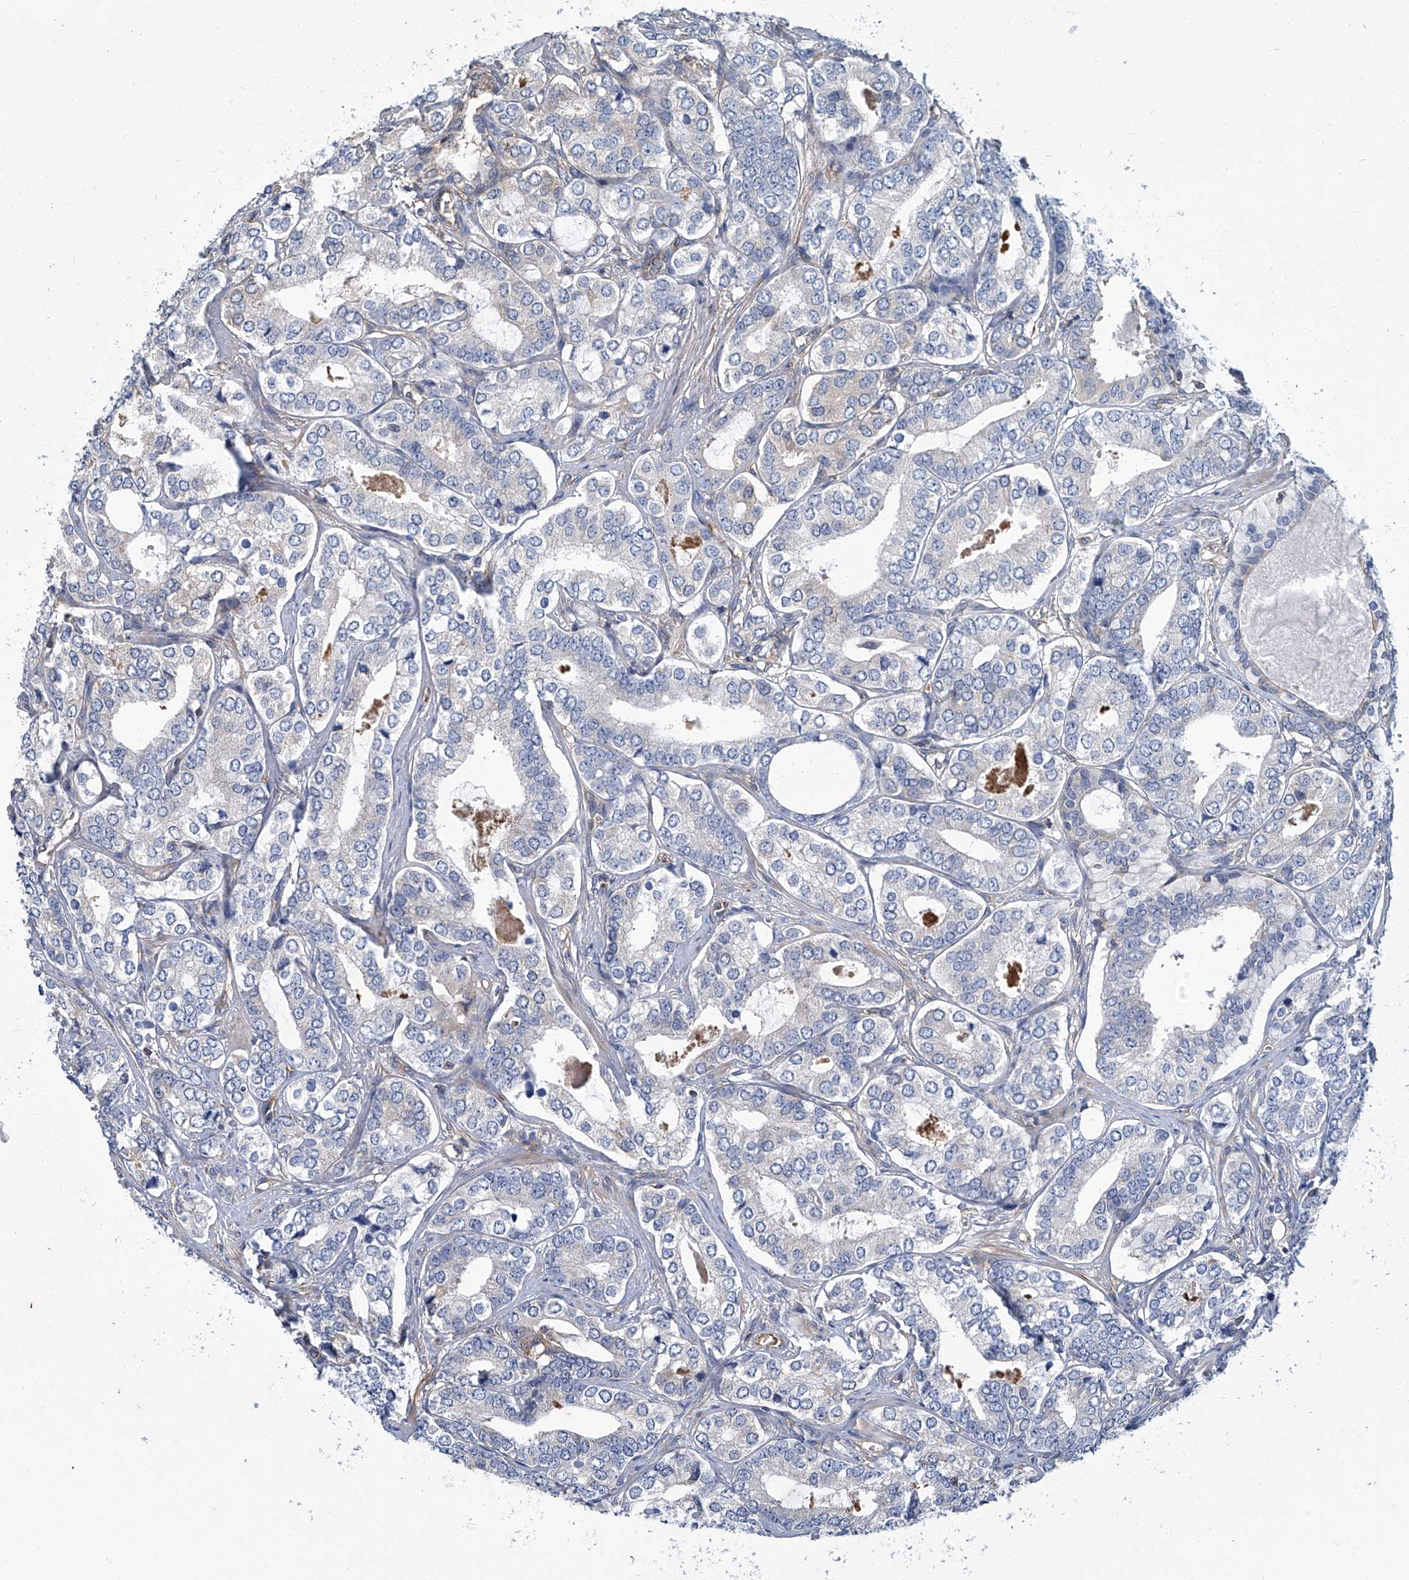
{"staining": {"intensity": "negative", "quantity": "none", "location": "none"}, "tissue": "prostate cancer", "cell_type": "Tumor cells", "image_type": "cancer", "snomed": [{"axis": "morphology", "description": "Adenocarcinoma, High grade"}, {"axis": "topography", "description": "Prostate"}], "caption": "Immunohistochemistry of human high-grade adenocarcinoma (prostate) shows no staining in tumor cells.", "gene": "PSMB10", "patient": {"sex": "male", "age": 62}}